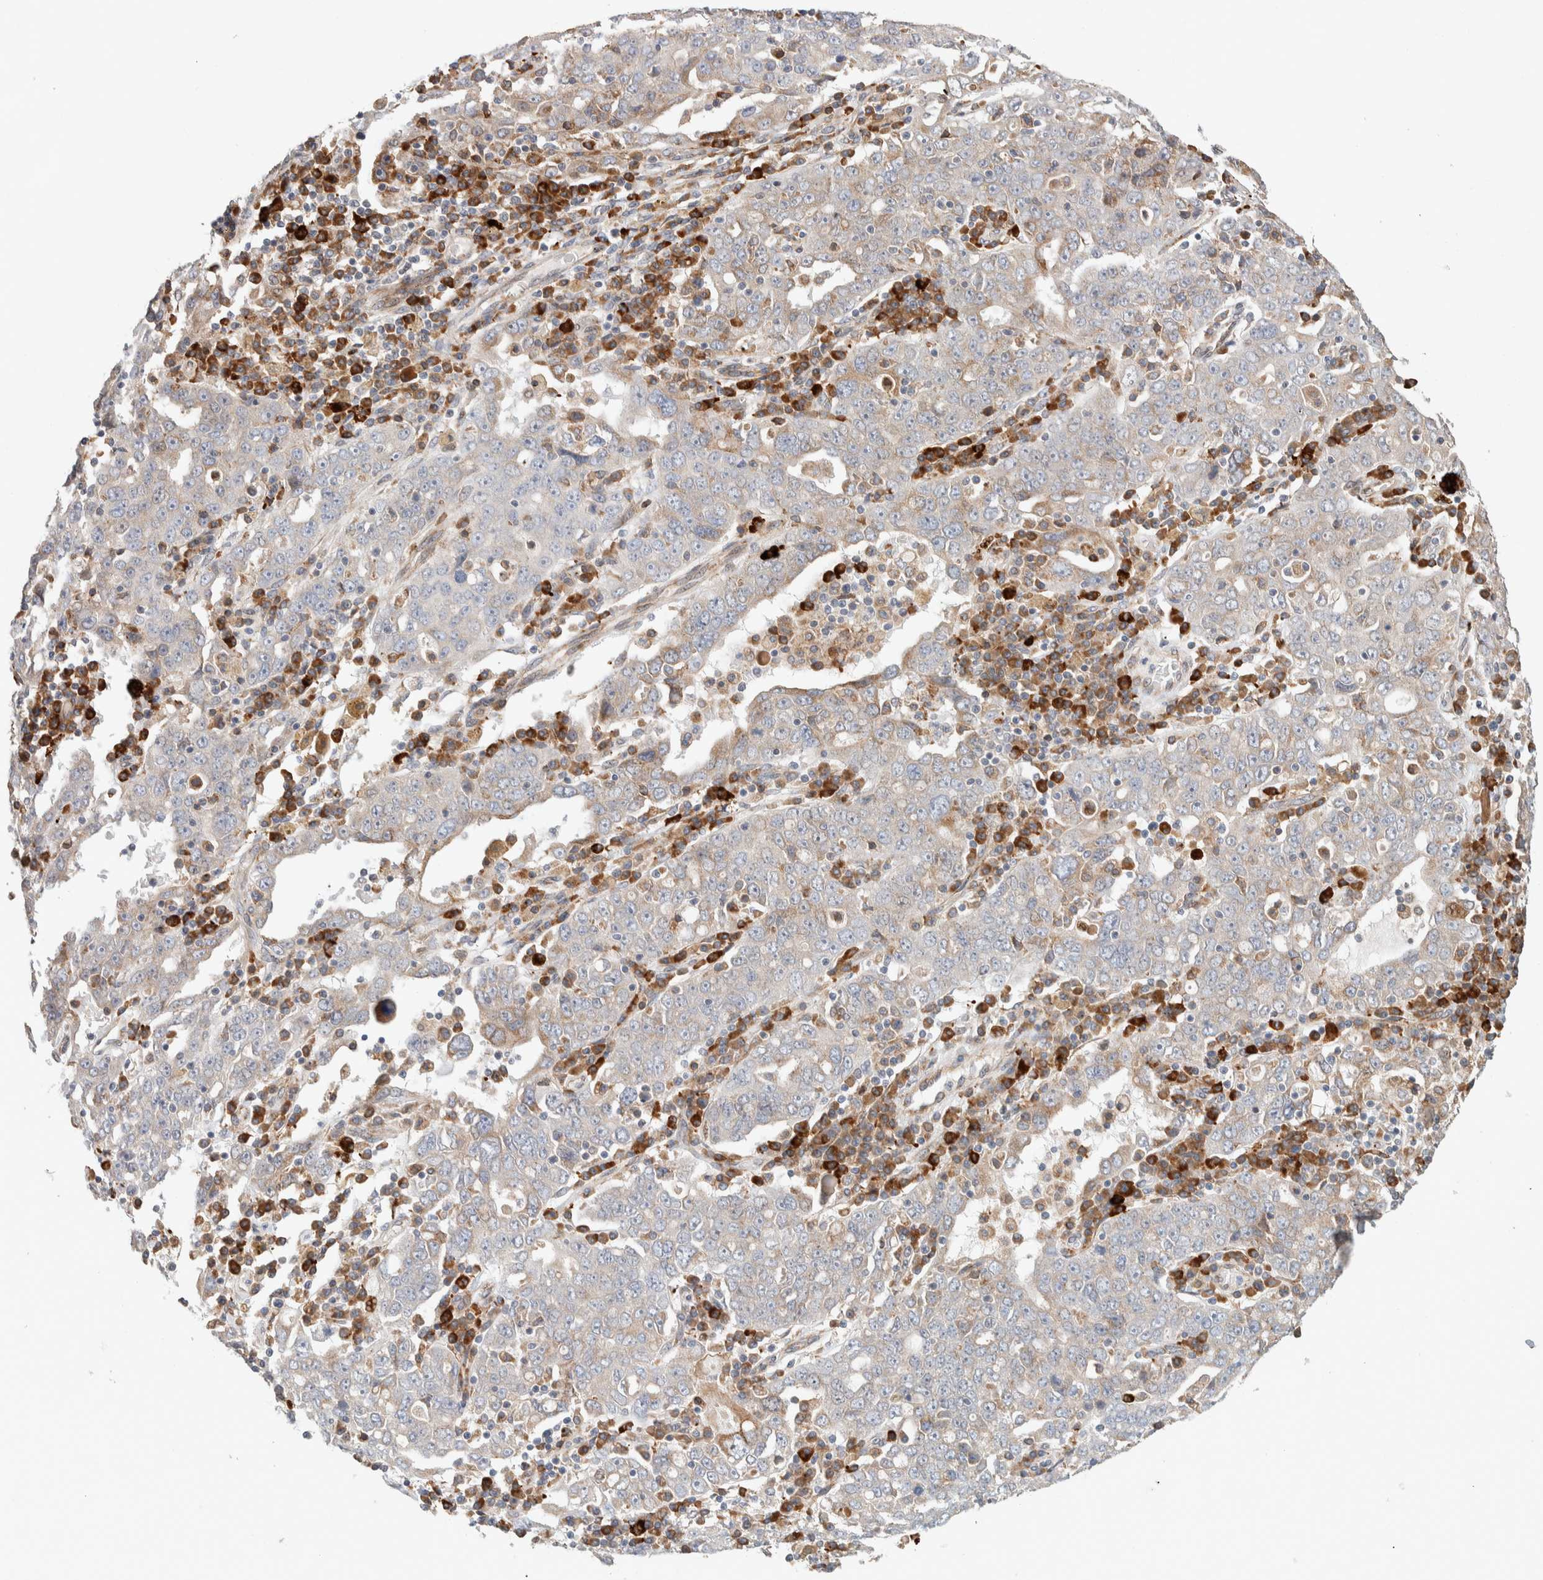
{"staining": {"intensity": "weak", "quantity": "<25%", "location": "cytoplasmic/membranous"}, "tissue": "ovarian cancer", "cell_type": "Tumor cells", "image_type": "cancer", "snomed": [{"axis": "morphology", "description": "Carcinoma, endometroid"}, {"axis": "topography", "description": "Ovary"}], "caption": "An image of ovarian cancer (endometroid carcinoma) stained for a protein displays no brown staining in tumor cells.", "gene": "ADCY8", "patient": {"sex": "female", "age": 62}}